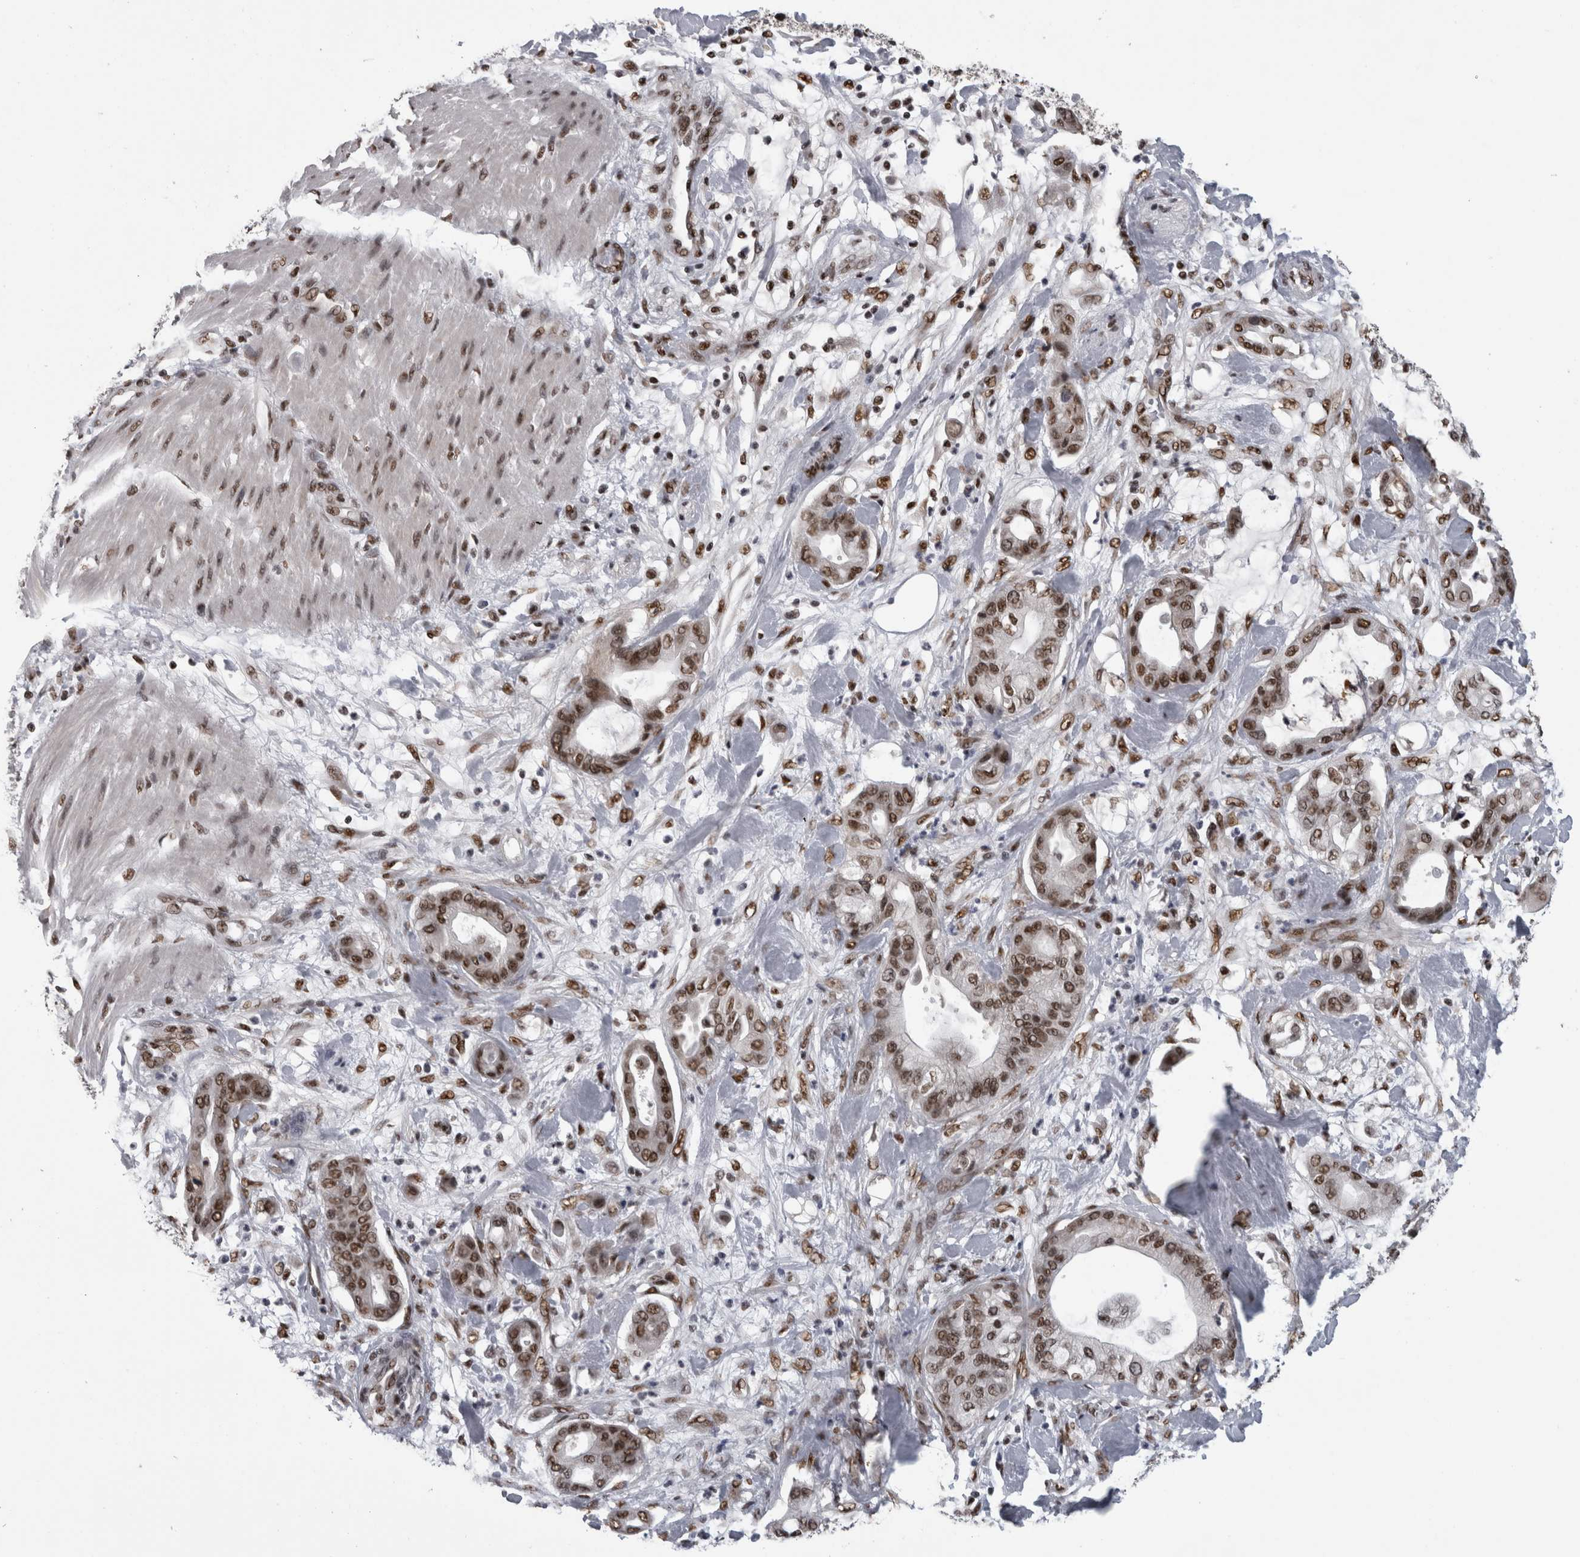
{"staining": {"intensity": "moderate", "quantity": ">75%", "location": "nuclear"}, "tissue": "pancreatic cancer", "cell_type": "Tumor cells", "image_type": "cancer", "snomed": [{"axis": "morphology", "description": "Adenocarcinoma, NOS"}, {"axis": "morphology", "description": "Adenocarcinoma, metastatic, NOS"}, {"axis": "topography", "description": "Lymph node"}, {"axis": "topography", "description": "Pancreas"}, {"axis": "topography", "description": "Duodenum"}], "caption": "Brown immunohistochemical staining in adenocarcinoma (pancreatic) shows moderate nuclear expression in approximately >75% of tumor cells.", "gene": "ZSCAN2", "patient": {"sex": "female", "age": 64}}